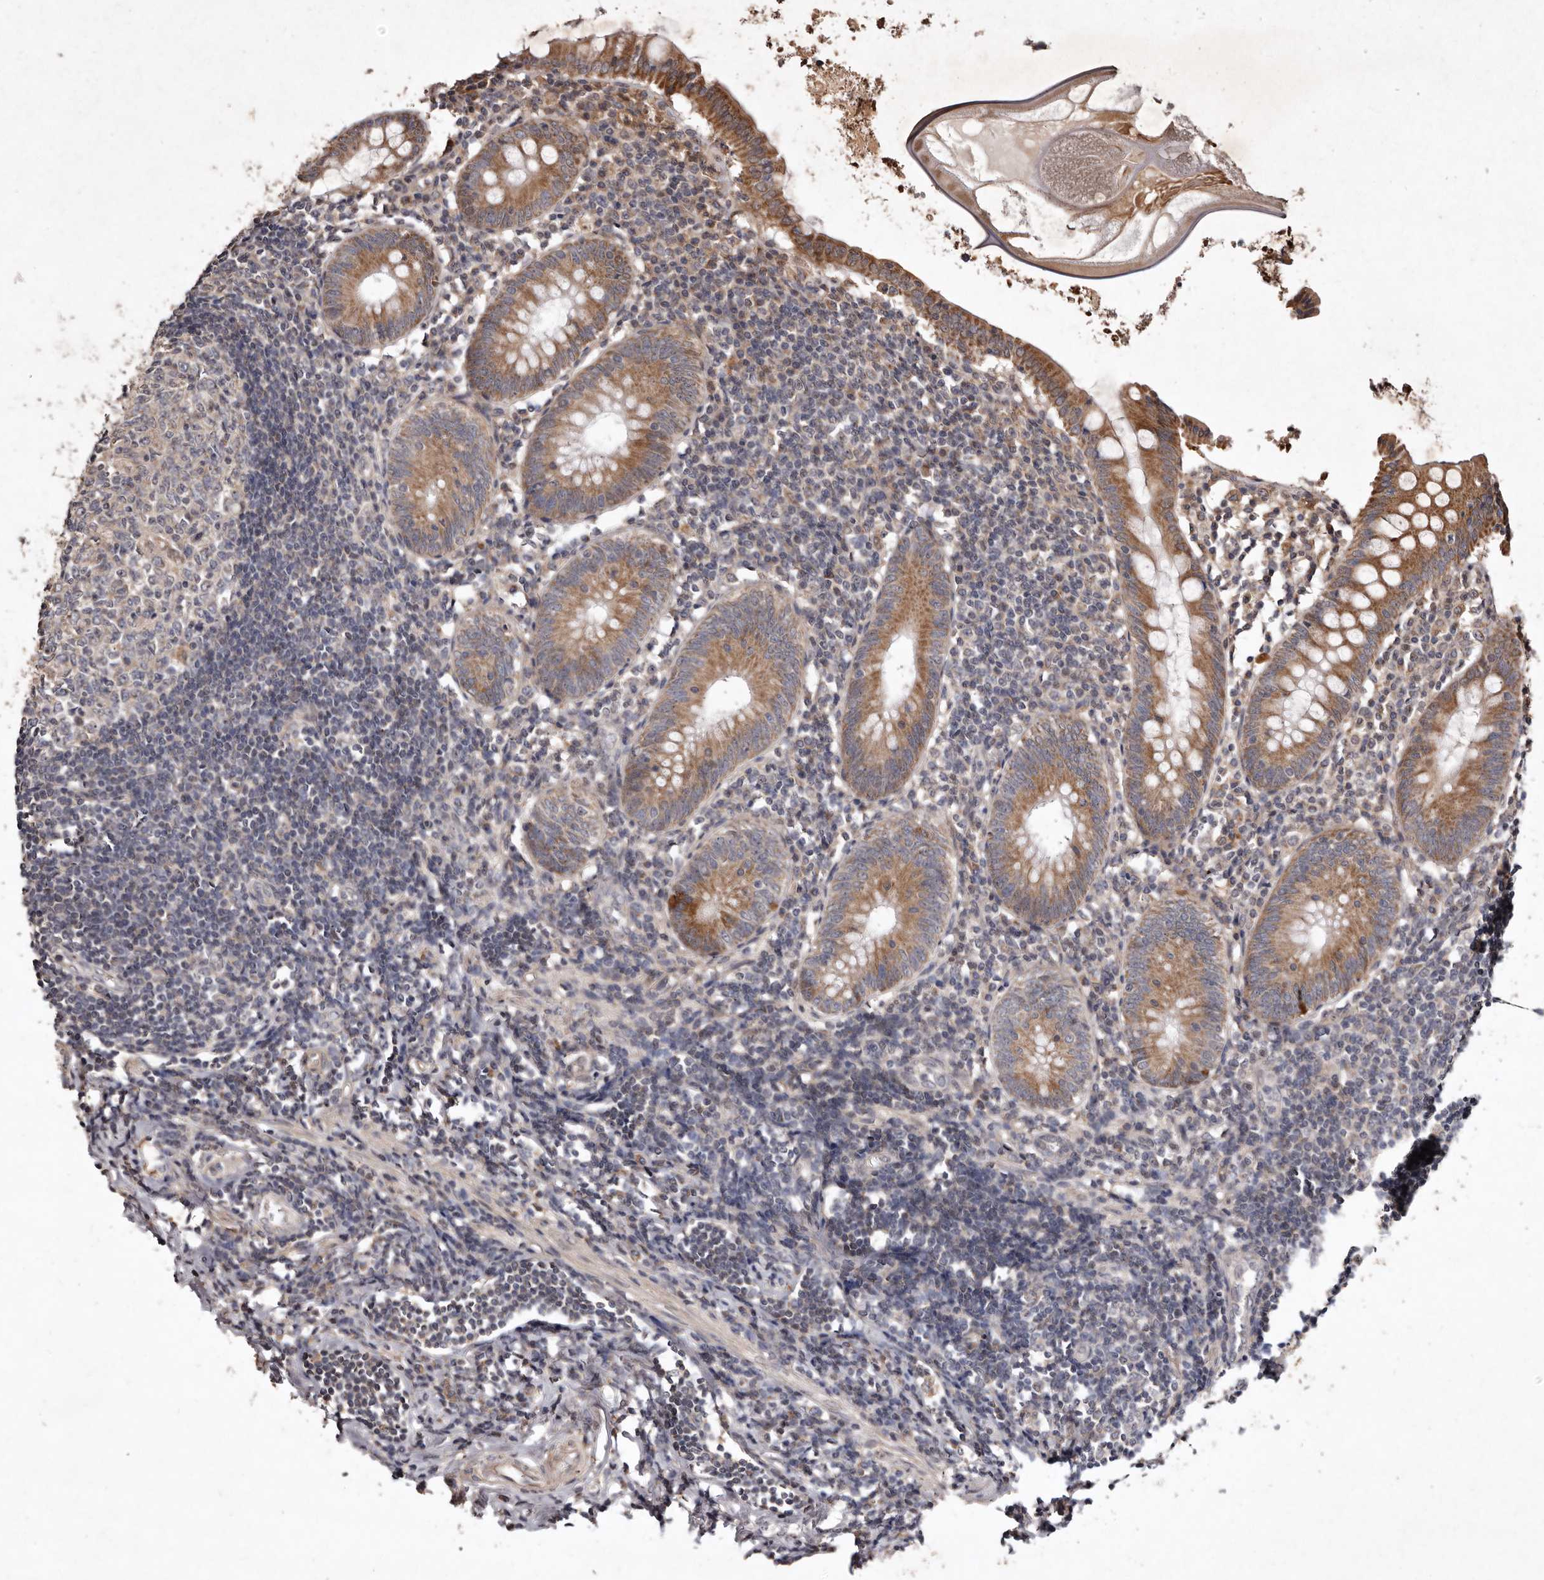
{"staining": {"intensity": "moderate", "quantity": ">75%", "location": "cytoplasmic/membranous"}, "tissue": "appendix", "cell_type": "Glandular cells", "image_type": "normal", "snomed": [{"axis": "morphology", "description": "Normal tissue, NOS"}, {"axis": "topography", "description": "Appendix"}], "caption": "High-power microscopy captured an immunohistochemistry photomicrograph of benign appendix, revealing moderate cytoplasmic/membranous expression in approximately >75% of glandular cells. (Brightfield microscopy of DAB IHC at high magnification).", "gene": "FLAD1", "patient": {"sex": "female", "age": 54}}